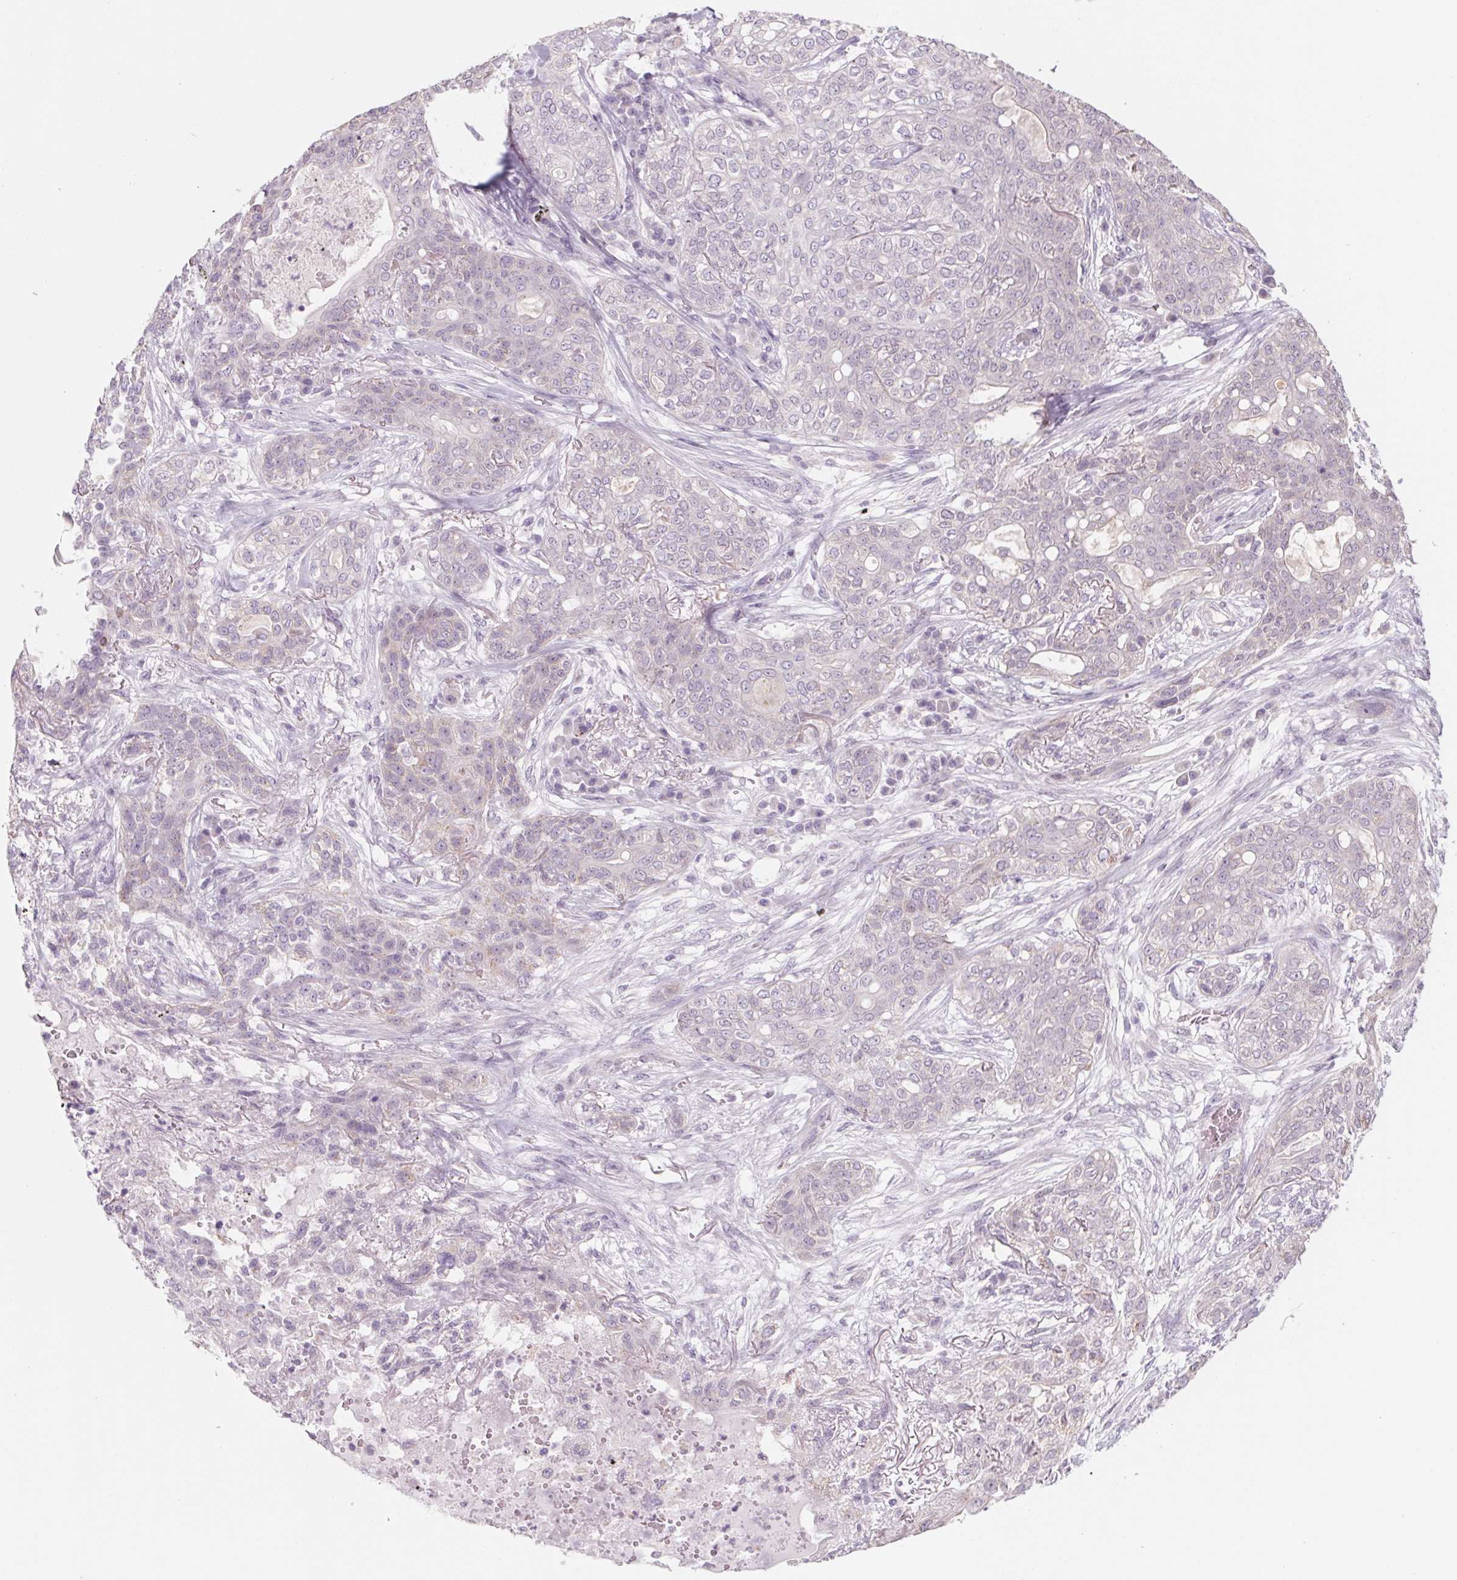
{"staining": {"intensity": "weak", "quantity": "25%-75%", "location": "cytoplasmic/membranous"}, "tissue": "lung cancer", "cell_type": "Tumor cells", "image_type": "cancer", "snomed": [{"axis": "morphology", "description": "Squamous cell carcinoma, NOS"}, {"axis": "topography", "description": "Lung"}], "caption": "About 25%-75% of tumor cells in squamous cell carcinoma (lung) reveal weak cytoplasmic/membranous protein staining as visualized by brown immunohistochemical staining.", "gene": "POU1F1", "patient": {"sex": "female", "age": 70}}